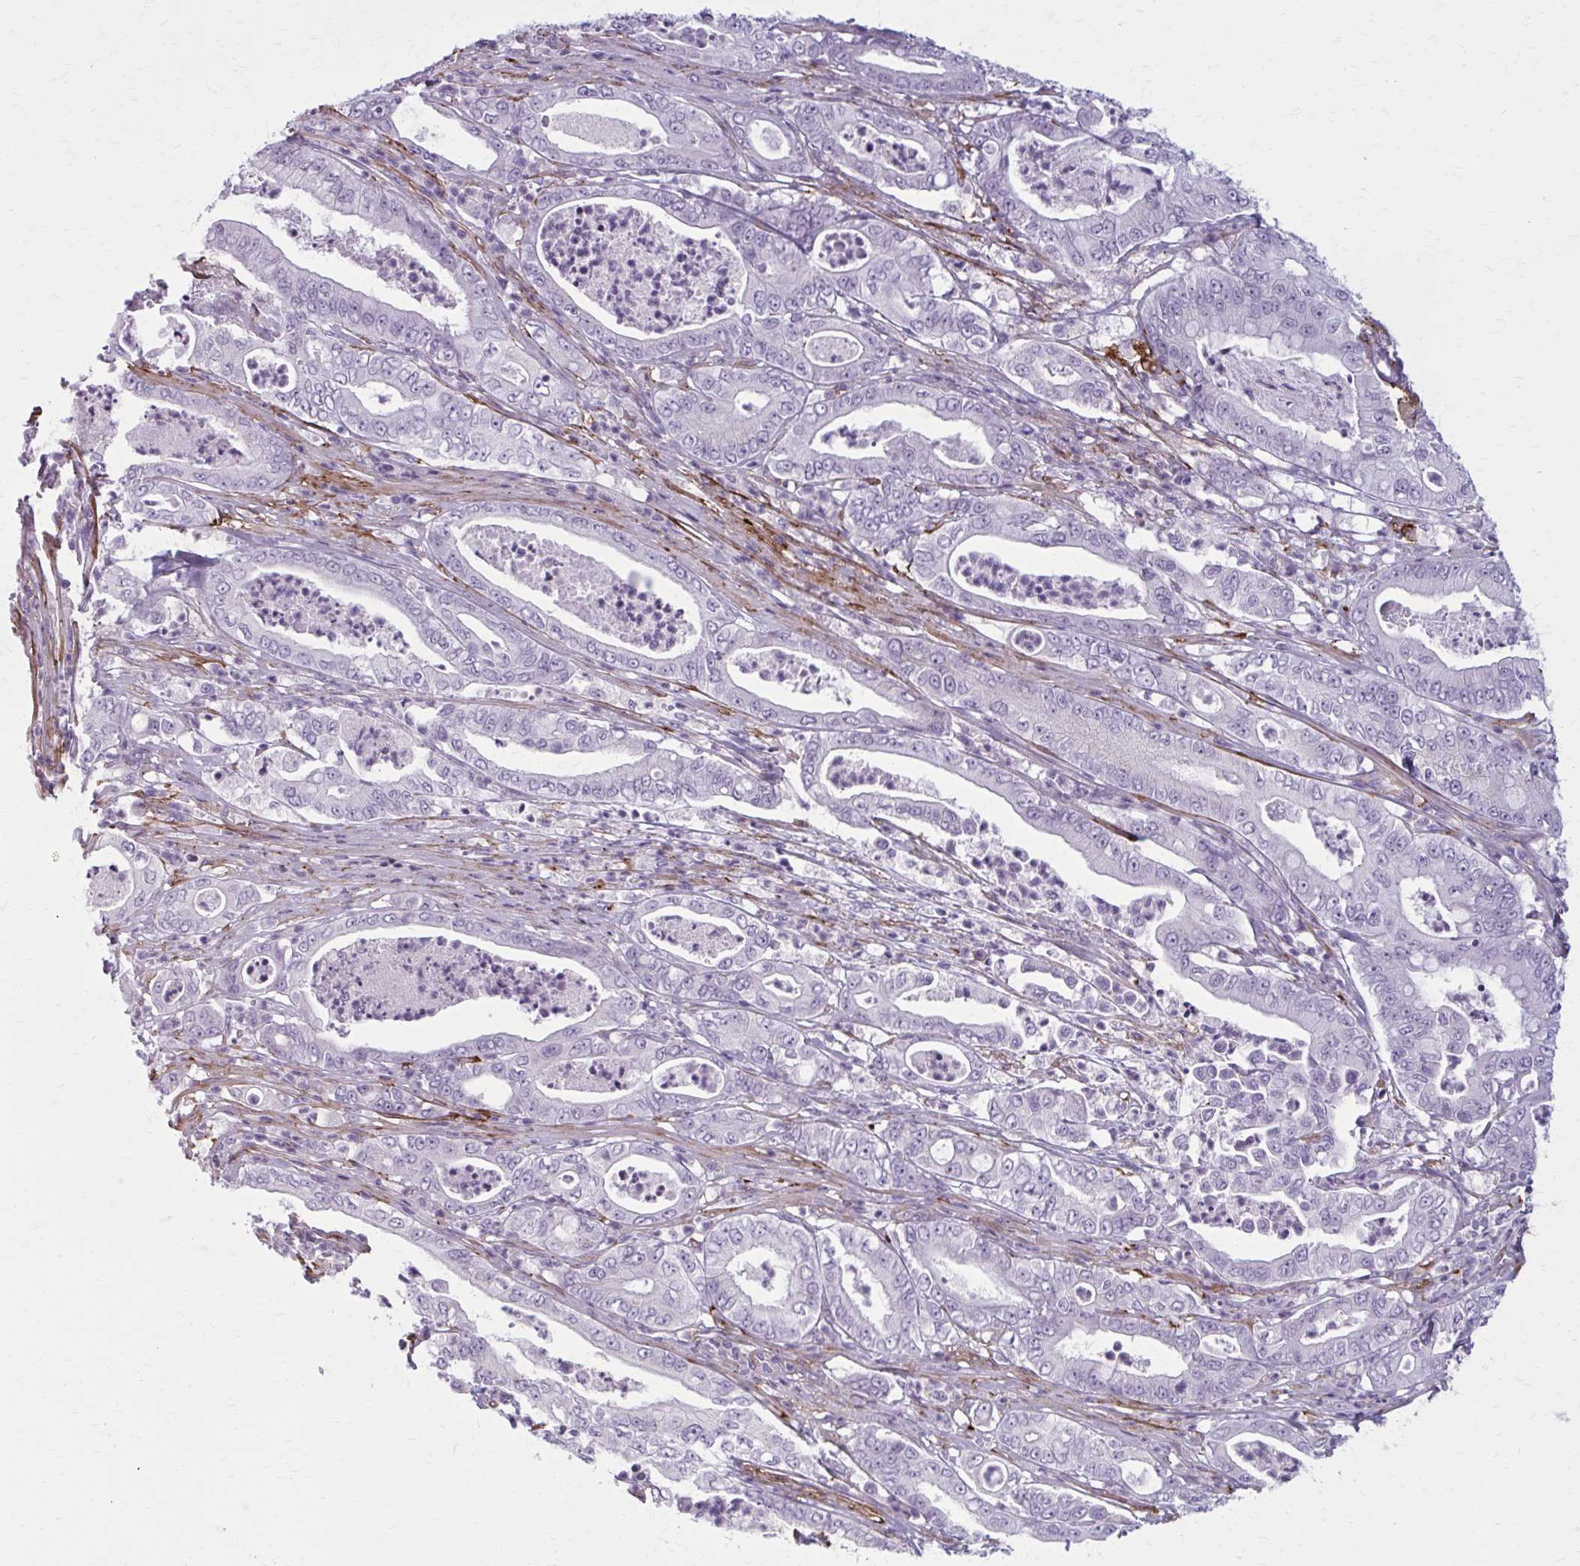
{"staining": {"intensity": "negative", "quantity": "none", "location": "none"}, "tissue": "pancreatic cancer", "cell_type": "Tumor cells", "image_type": "cancer", "snomed": [{"axis": "morphology", "description": "Adenocarcinoma, NOS"}, {"axis": "topography", "description": "Pancreas"}], "caption": "Adenocarcinoma (pancreatic) was stained to show a protein in brown. There is no significant staining in tumor cells. Brightfield microscopy of immunohistochemistry stained with DAB (brown) and hematoxylin (blue), captured at high magnification.", "gene": "AKAP12", "patient": {"sex": "male", "age": 71}}